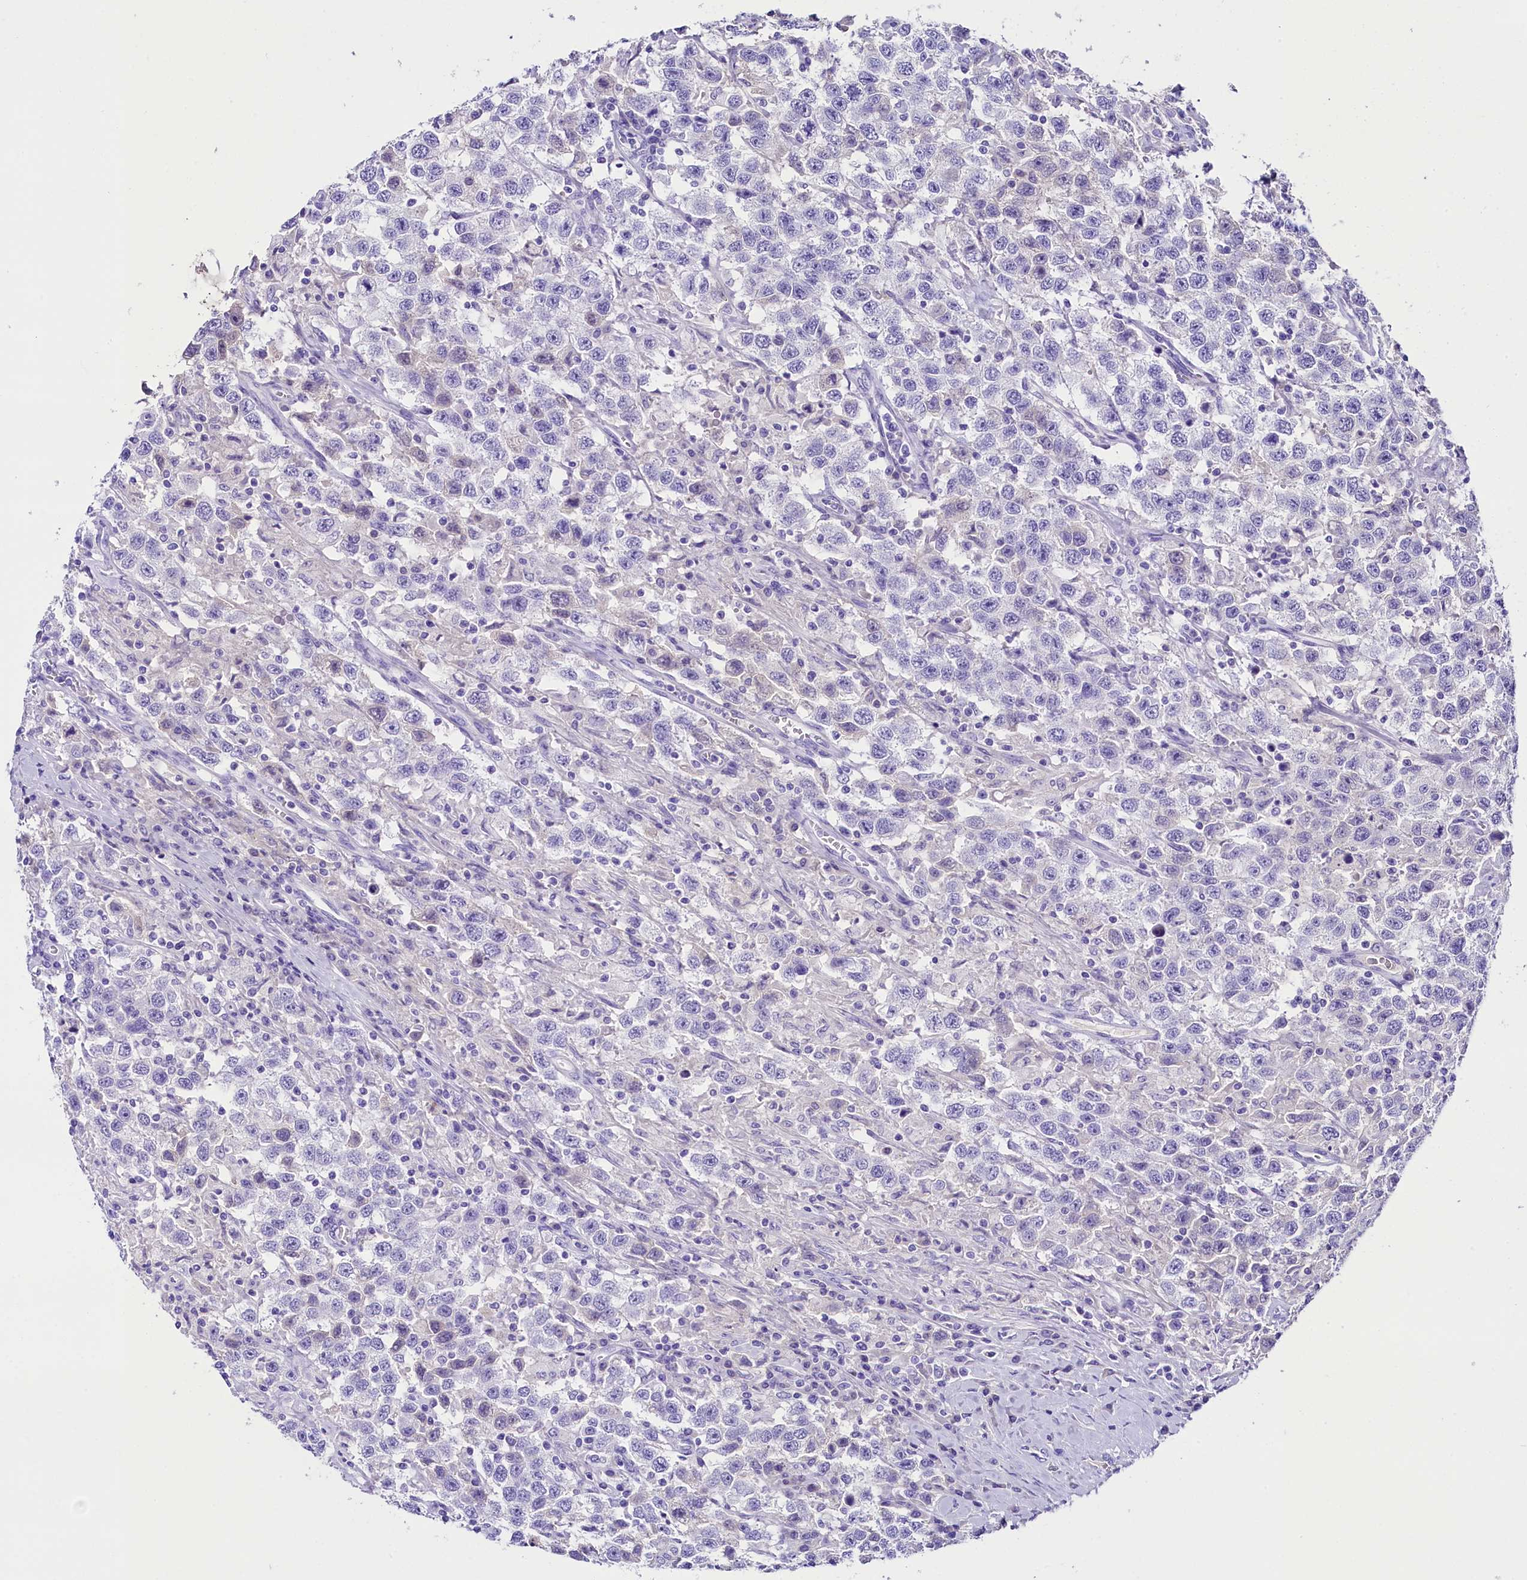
{"staining": {"intensity": "negative", "quantity": "none", "location": "none"}, "tissue": "testis cancer", "cell_type": "Tumor cells", "image_type": "cancer", "snomed": [{"axis": "morphology", "description": "Seminoma, NOS"}, {"axis": "topography", "description": "Testis"}], "caption": "The photomicrograph displays no staining of tumor cells in testis seminoma.", "gene": "SKIDA1", "patient": {"sex": "male", "age": 41}}